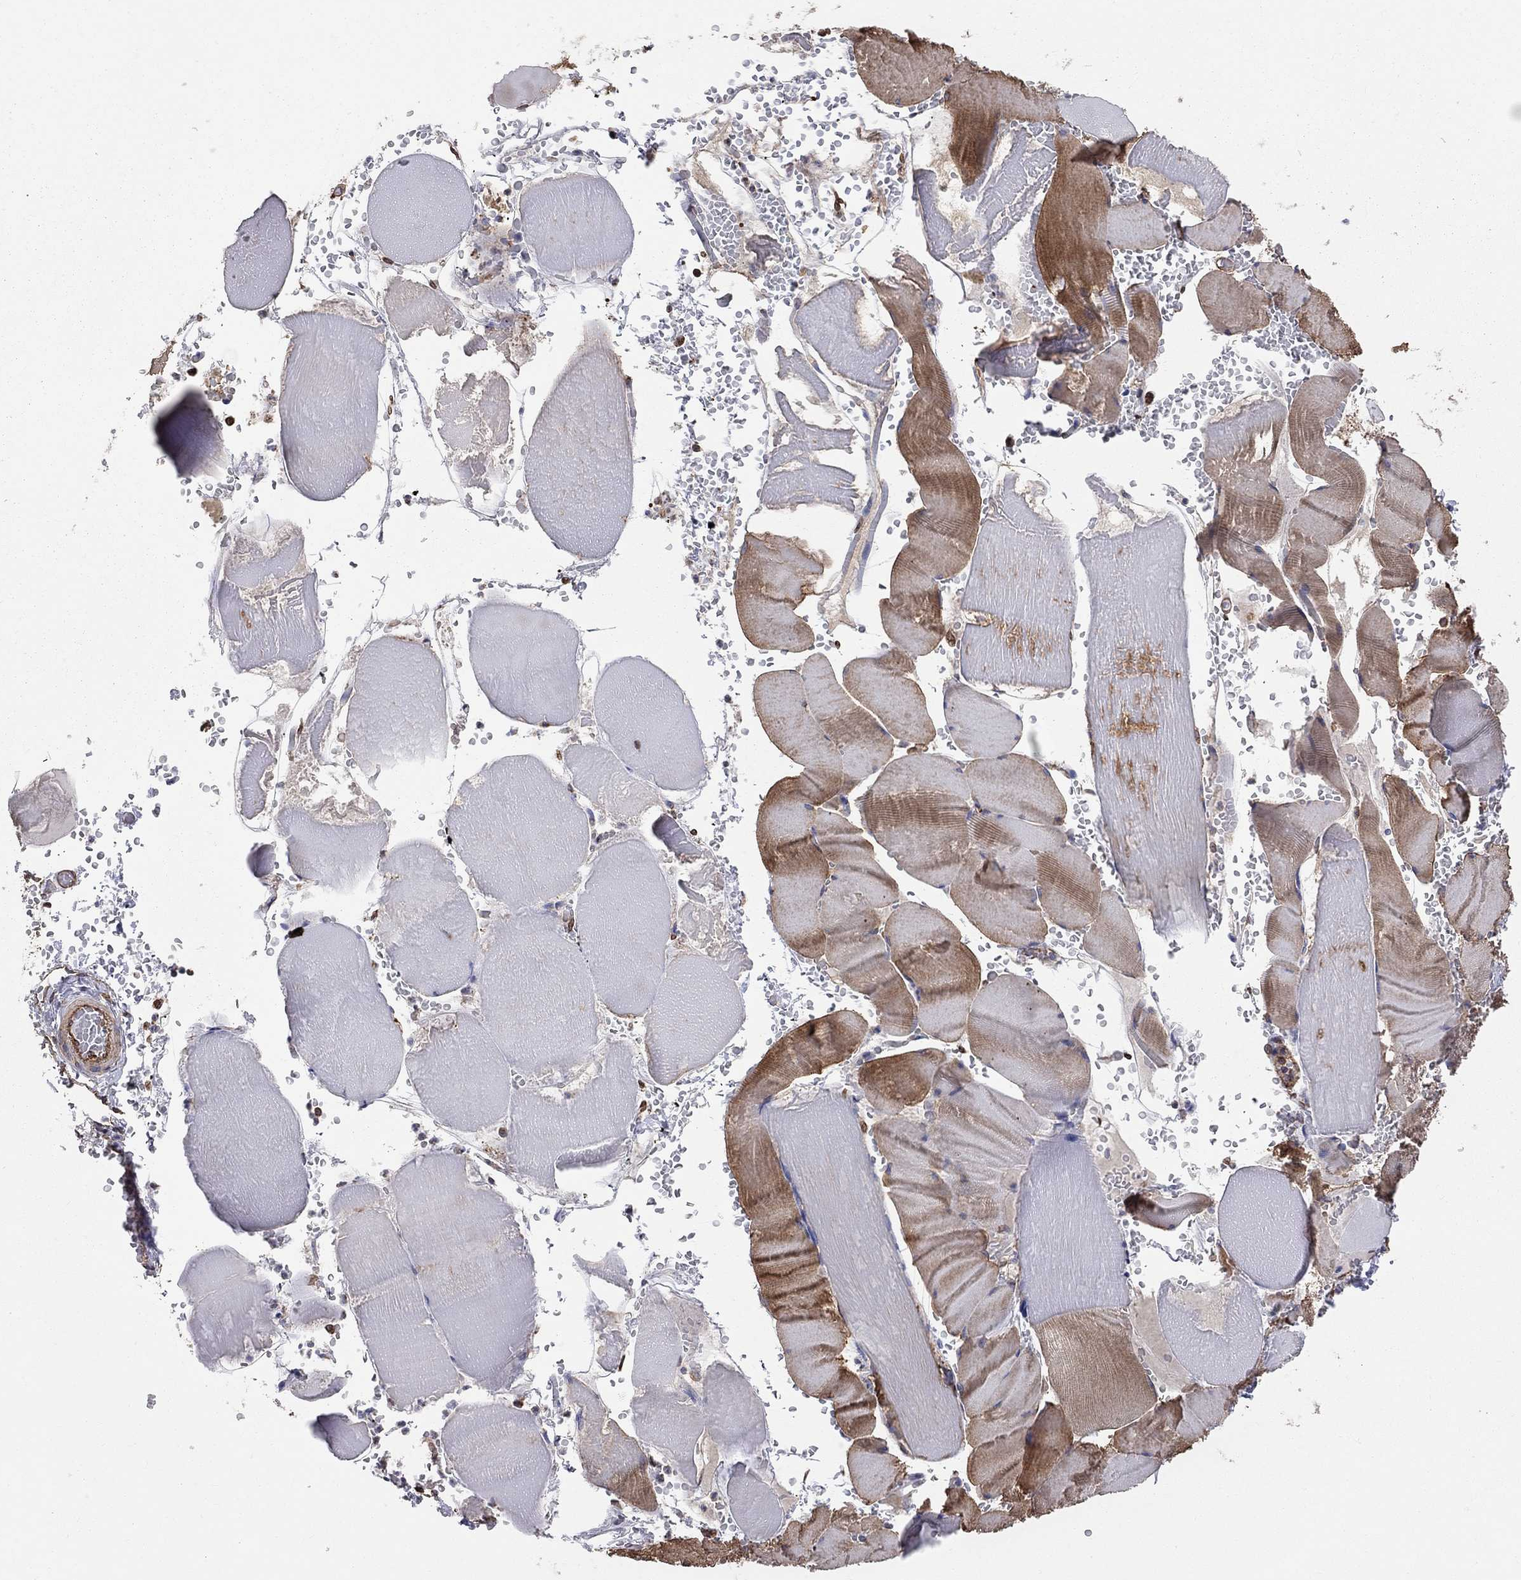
{"staining": {"intensity": "strong", "quantity": "<25%", "location": "cytoplasmic/membranous"}, "tissue": "skeletal muscle", "cell_type": "Myocytes", "image_type": "normal", "snomed": [{"axis": "morphology", "description": "Normal tissue, NOS"}, {"axis": "topography", "description": "Skeletal muscle"}], "caption": "Immunohistochemical staining of benign human skeletal muscle displays medium levels of strong cytoplasmic/membranous expression in approximately <25% of myocytes.", "gene": "BICDL2", "patient": {"sex": "male", "age": 56}}